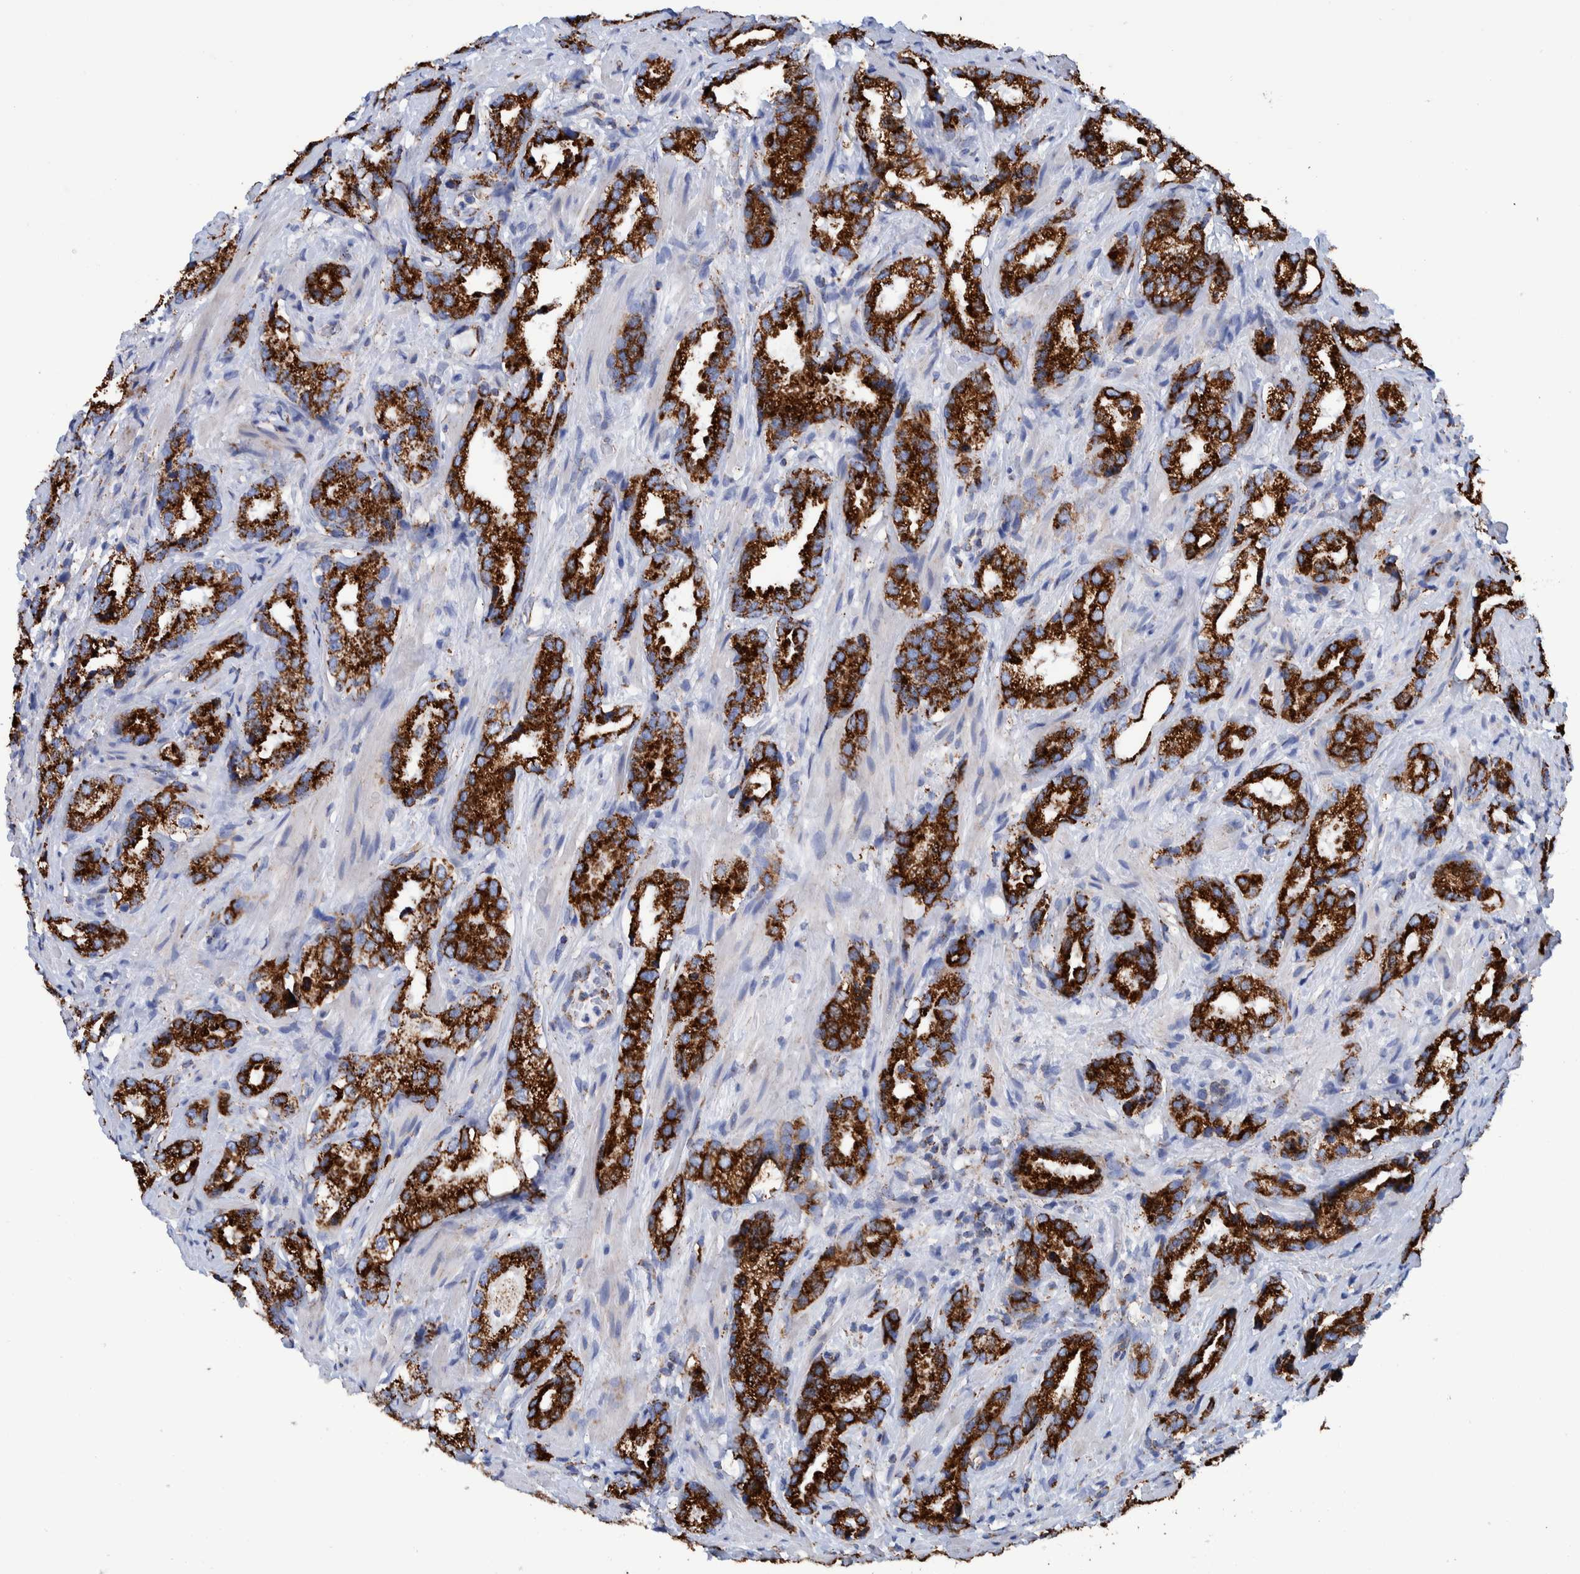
{"staining": {"intensity": "strong", "quantity": ">75%", "location": "cytoplasmic/membranous"}, "tissue": "prostate cancer", "cell_type": "Tumor cells", "image_type": "cancer", "snomed": [{"axis": "morphology", "description": "Adenocarcinoma, High grade"}, {"axis": "topography", "description": "Prostate"}], "caption": "Immunohistochemical staining of prostate high-grade adenocarcinoma shows strong cytoplasmic/membranous protein expression in approximately >75% of tumor cells.", "gene": "DECR1", "patient": {"sex": "male", "age": 63}}